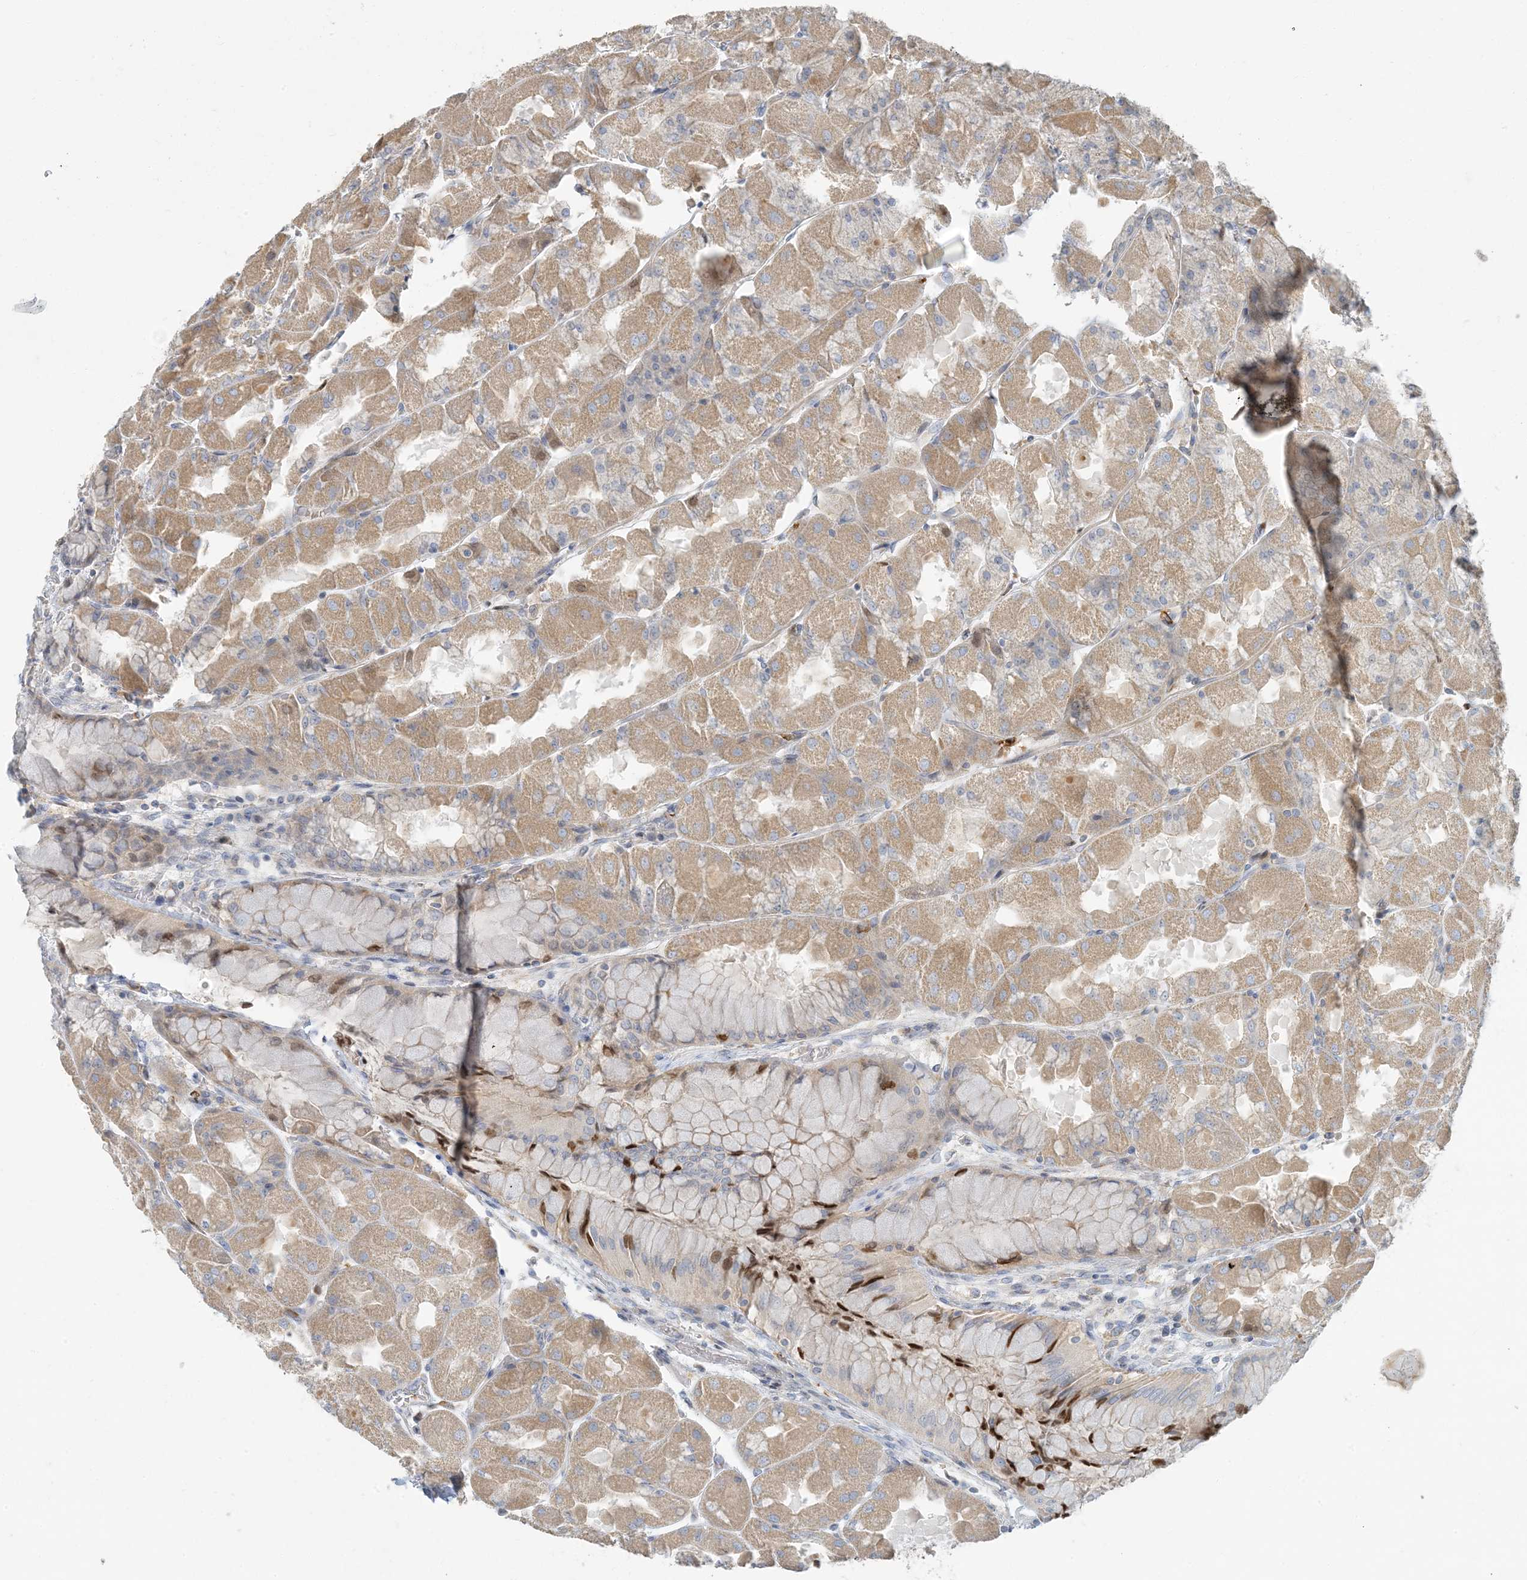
{"staining": {"intensity": "moderate", "quantity": "25%-75%", "location": "cytoplasmic/membranous"}, "tissue": "stomach", "cell_type": "Glandular cells", "image_type": "normal", "snomed": [{"axis": "morphology", "description": "Normal tissue, NOS"}, {"axis": "topography", "description": "Stomach"}], "caption": "This histopathology image demonstrates immunohistochemistry (IHC) staining of normal stomach, with medium moderate cytoplasmic/membranous staining in approximately 25%-75% of glandular cells.", "gene": "LTN1", "patient": {"sex": "female", "age": 61}}